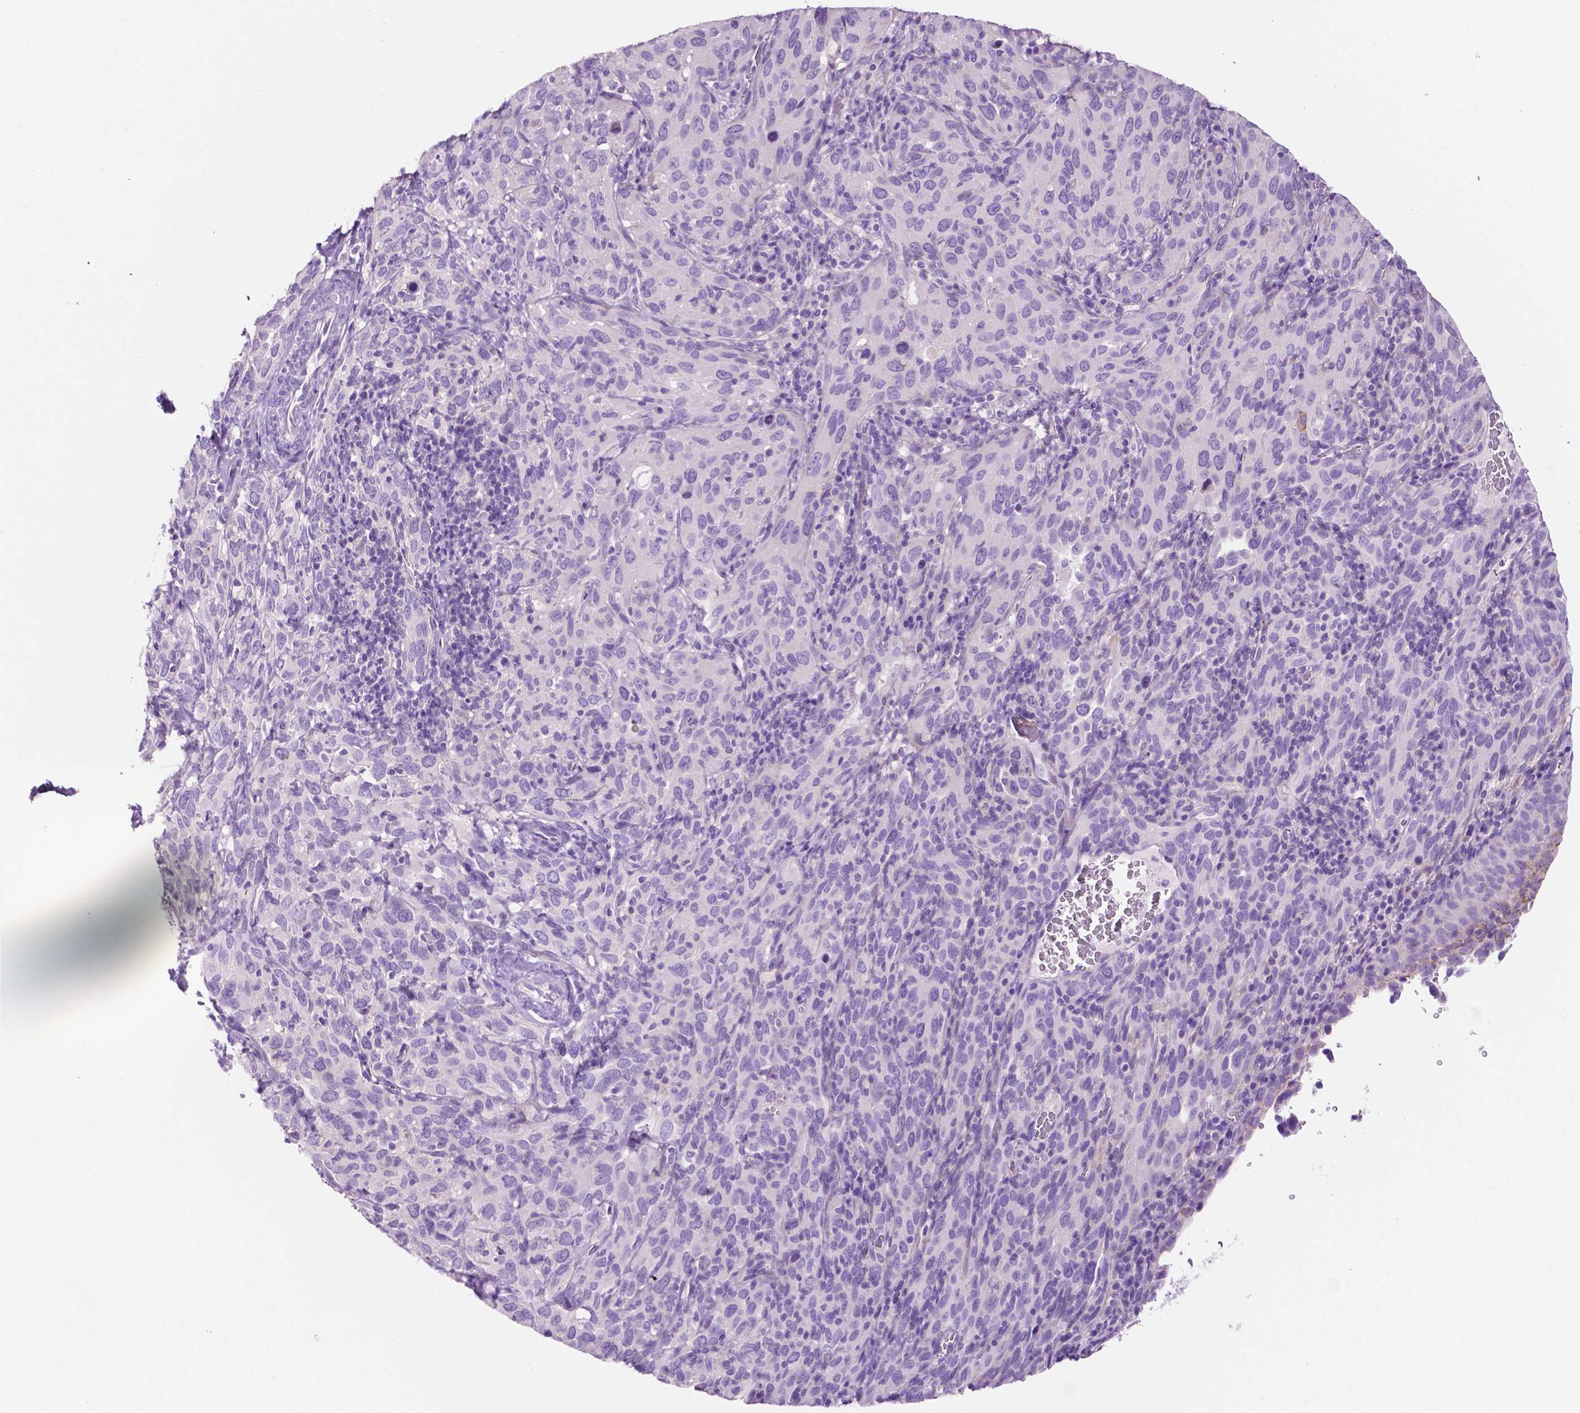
{"staining": {"intensity": "negative", "quantity": "none", "location": "none"}, "tissue": "cervical cancer", "cell_type": "Tumor cells", "image_type": "cancer", "snomed": [{"axis": "morphology", "description": "Normal tissue, NOS"}, {"axis": "morphology", "description": "Squamous cell carcinoma, NOS"}, {"axis": "topography", "description": "Cervix"}], "caption": "Tumor cells are negative for protein expression in human cervical cancer (squamous cell carcinoma).", "gene": "IGFN1", "patient": {"sex": "female", "age": 51}}